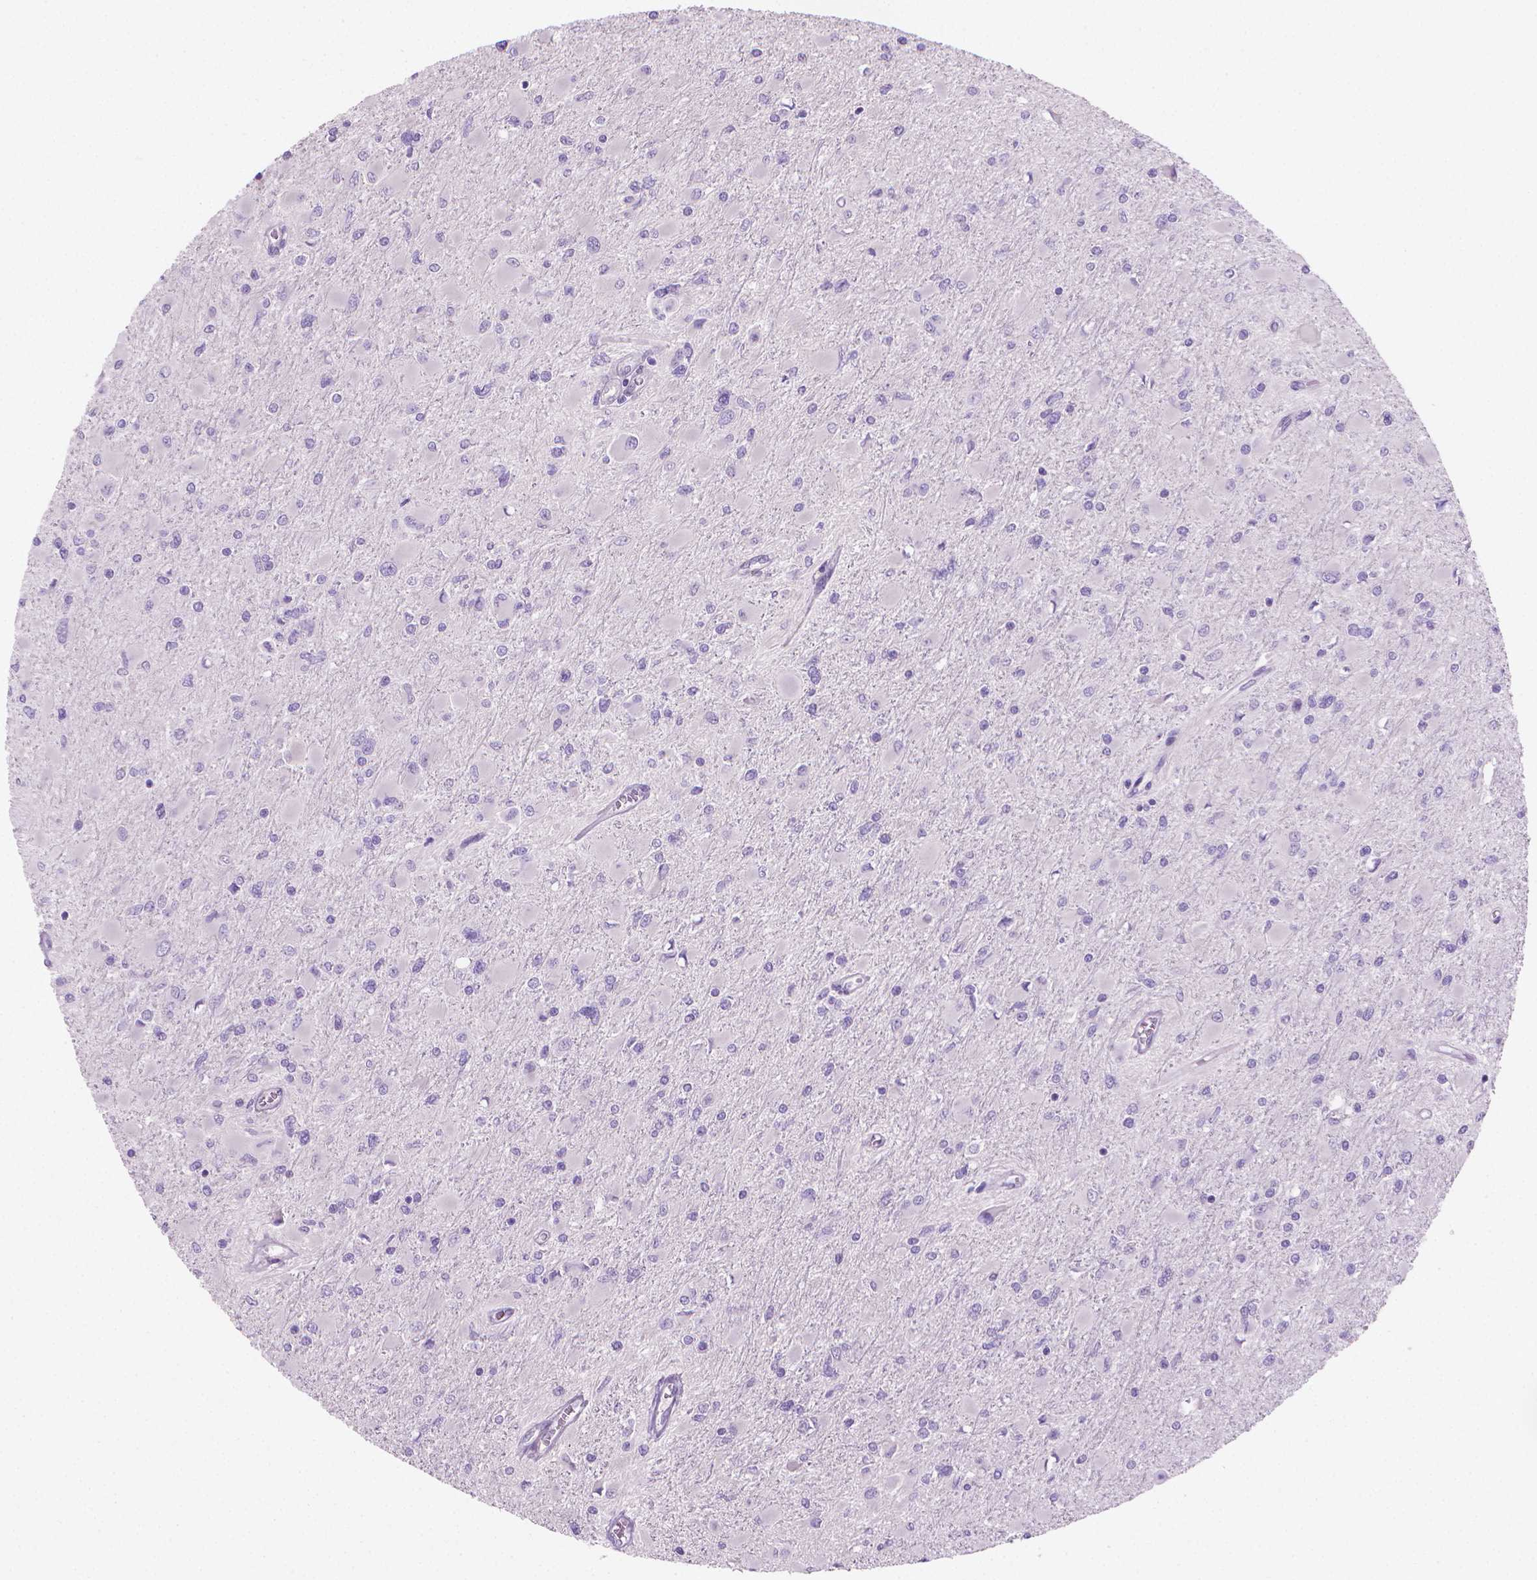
{"staining": {"intensity": "negative", "quantity": "none", "location": "none"}, "tissue": "glioma", "cell_type": "Tumor cells", "image_type": "cancer", "snomed": [{"axis": "morphology", "description": "Glioma, malignant, High grade"}, {"axis": "topography", "description": "Cerebral cortex"}], "caption": "Tumor cells are negative for brown protein staining in glioma. Nuclei are stained in blue.", "gene": "GSDMA", "patient": {"sex": "female", "age": 36}}